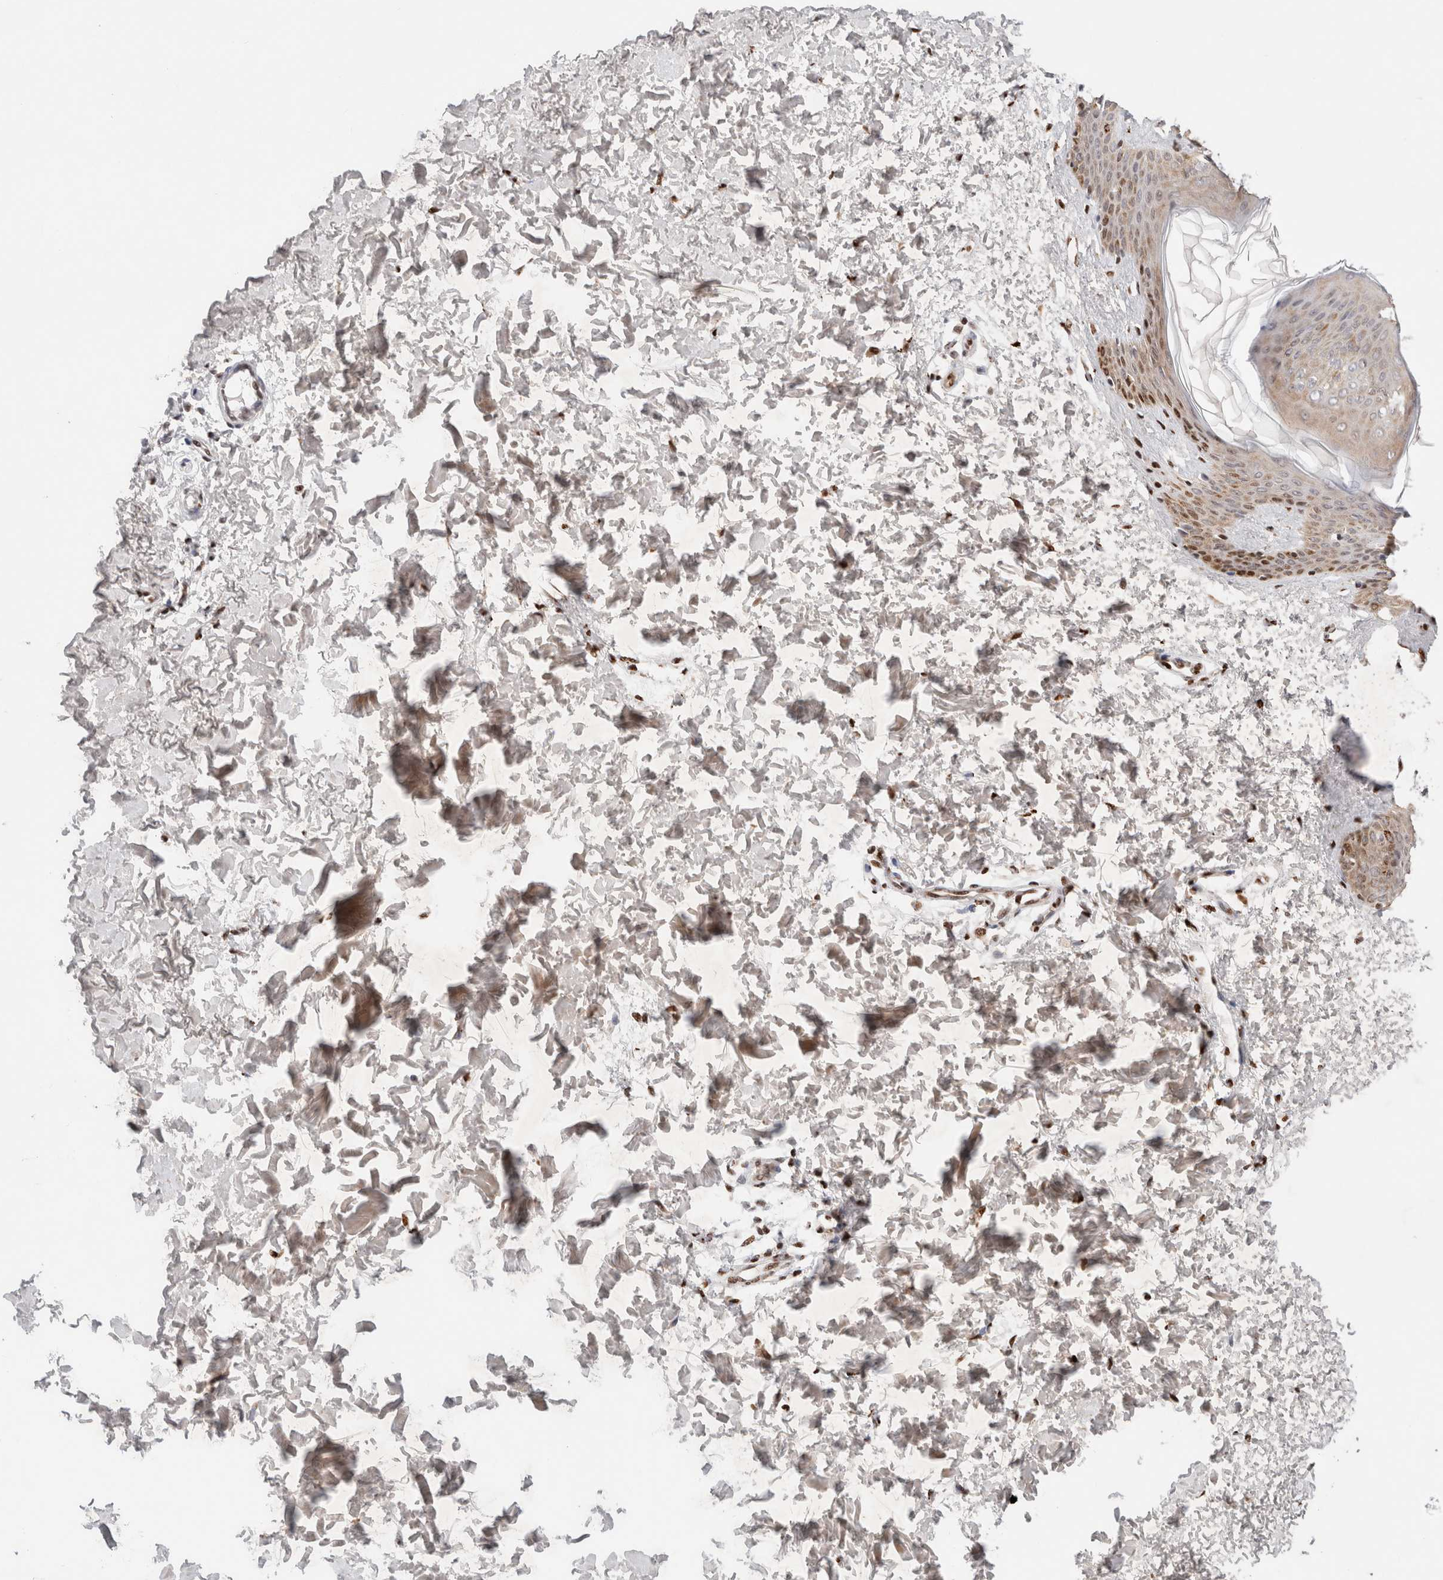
{"staining": {"intensity": "weak", "quantity": ">75%", "location": "cytoplasmic/membranous"}, "tissue": "skin", "cell_type": "Fibroblasts", "image_type": "normal", "snomed": [{"axis": "morphology", "description": "Normal tissue, NOS"}, {"axis": "morphology", "description": "Neoplasm, benign, NOS"}, {"axis": "topography", "description": "Skin"}, {"axis": "topography", "description": "Soft tissue"}], "caption": "Weak cytoplasmic/membranous protein positivity is identified in approximately >75% of fibroblasts in skin. (DAB IHC with brightfield microscopy, high magnification).", "gene": "ERI3", "patient": {"sex": "male", "age": 26}}